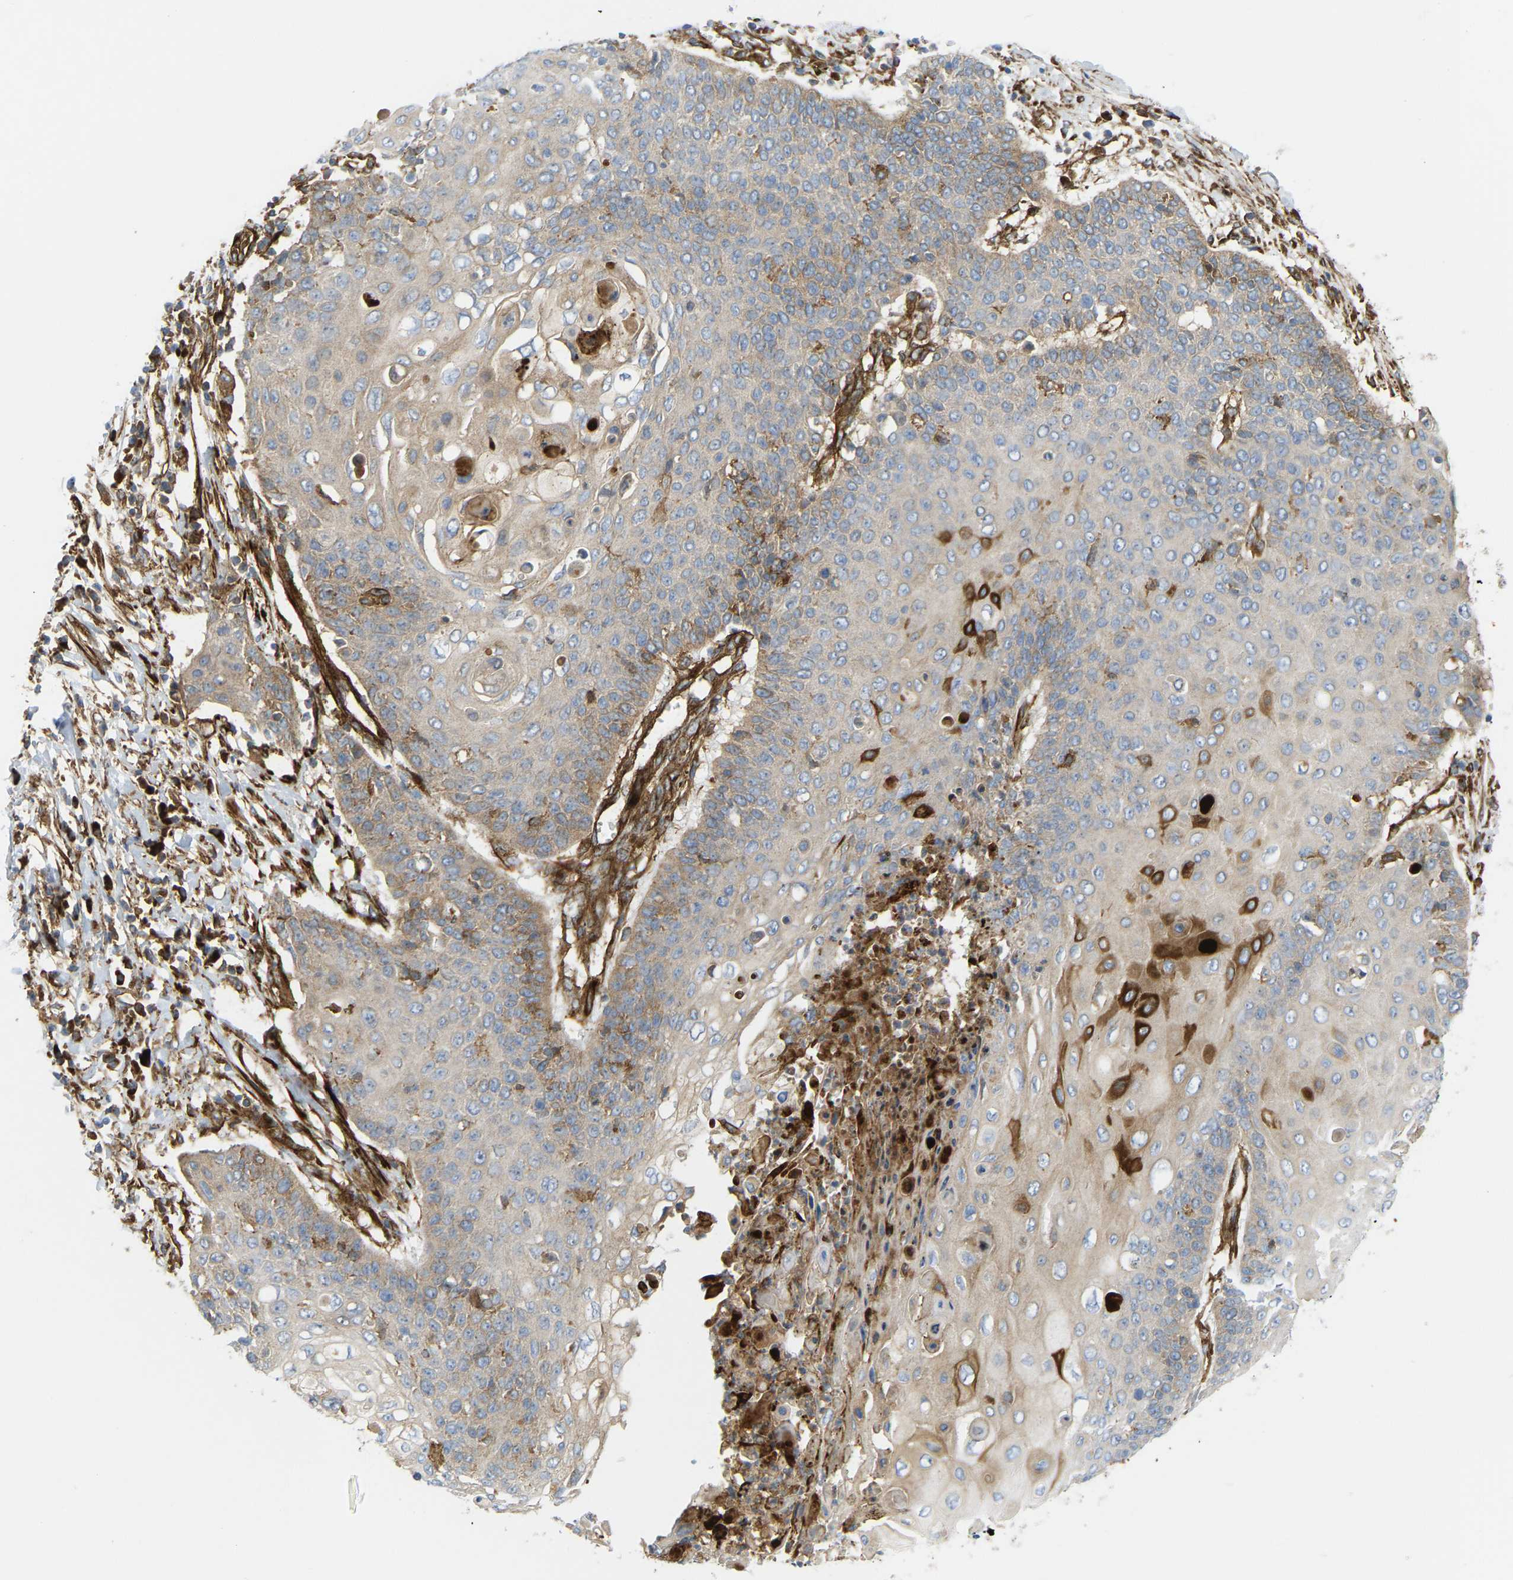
{"staining": {"intensity": "moderate", "quantity": "<25%", "location": "cytoplasmic/membranous"}, "tissue": "cervical cancer", "cell_type": "Tumor cells", "image_type": "cancer", "snomed": [{"axis": "morphology", "description": "Squamous cell carcinoma, NOS"}, {"axis": "topography", "description": "Cervix"}], "caption": "Human cervical cancer (squamous cell carcinoma) stained for a protein (brown) demonstrates moderate cytoplasmic/membranous positive positivity in about <25% of tumor cells.", "gene": "PICALM", "patient": {"sex": "female", "age": 39}}